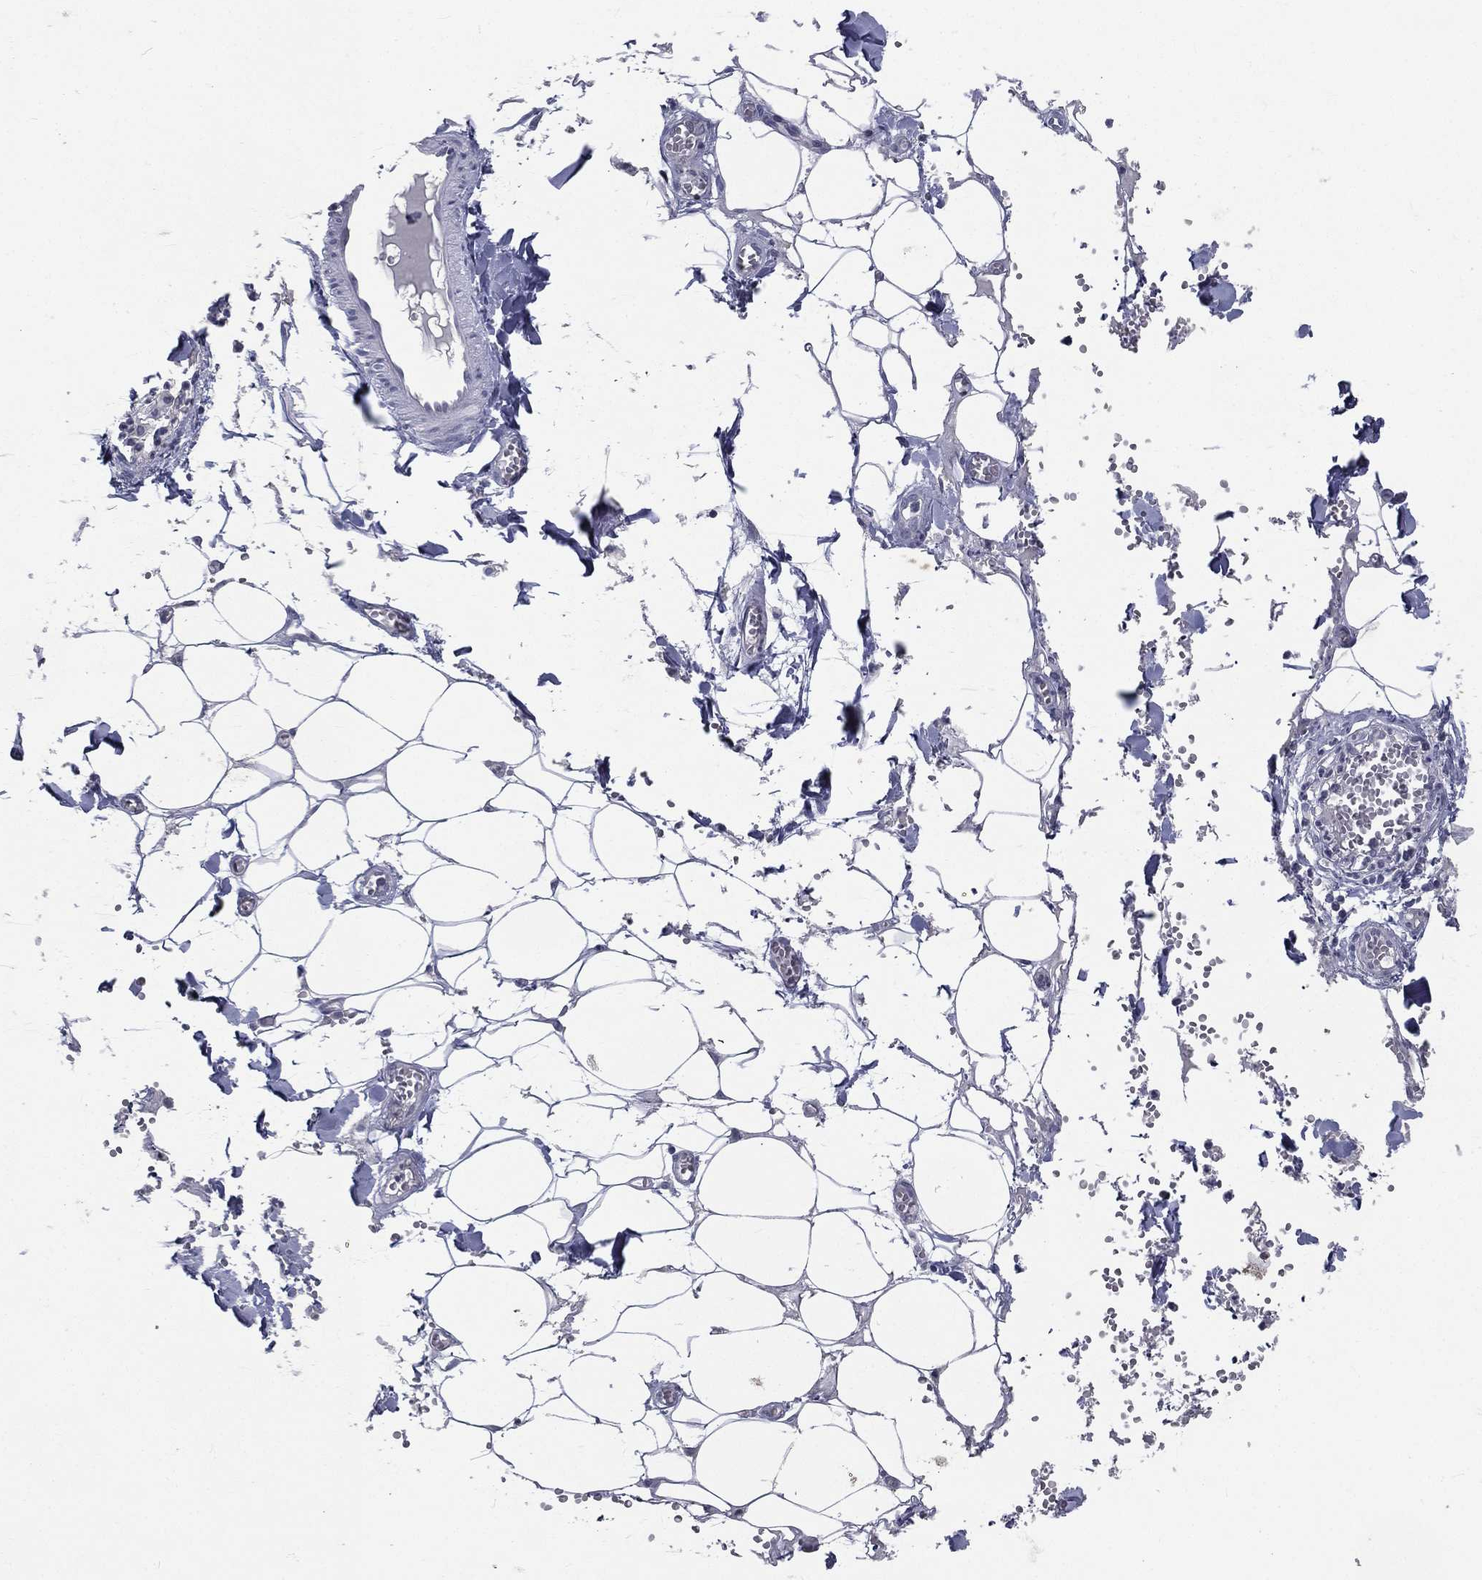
{"staining": {"intensity": "negative", "quantity": "none", "location": "none"}, "tissue": "soft tissue", "cell_type": "Chondrocytes", "image_type": "normal", "snomed": [{"axis": "morphology", "description": "Normal tissue, NOS"}, {"axis": "morphology", "description": "Squamous cell carcinoma, NOS"}, {"axis": "topography", "description": "Cartilage tissue"}, {"axis": "topography", "description": "Lung"}], "caption": "Immunohistochemical staining of benign soft tissue displays no significant positivity in chondrocytes.", "gene": "IFT27", "patient": {"sex": "male", "age": 66}}